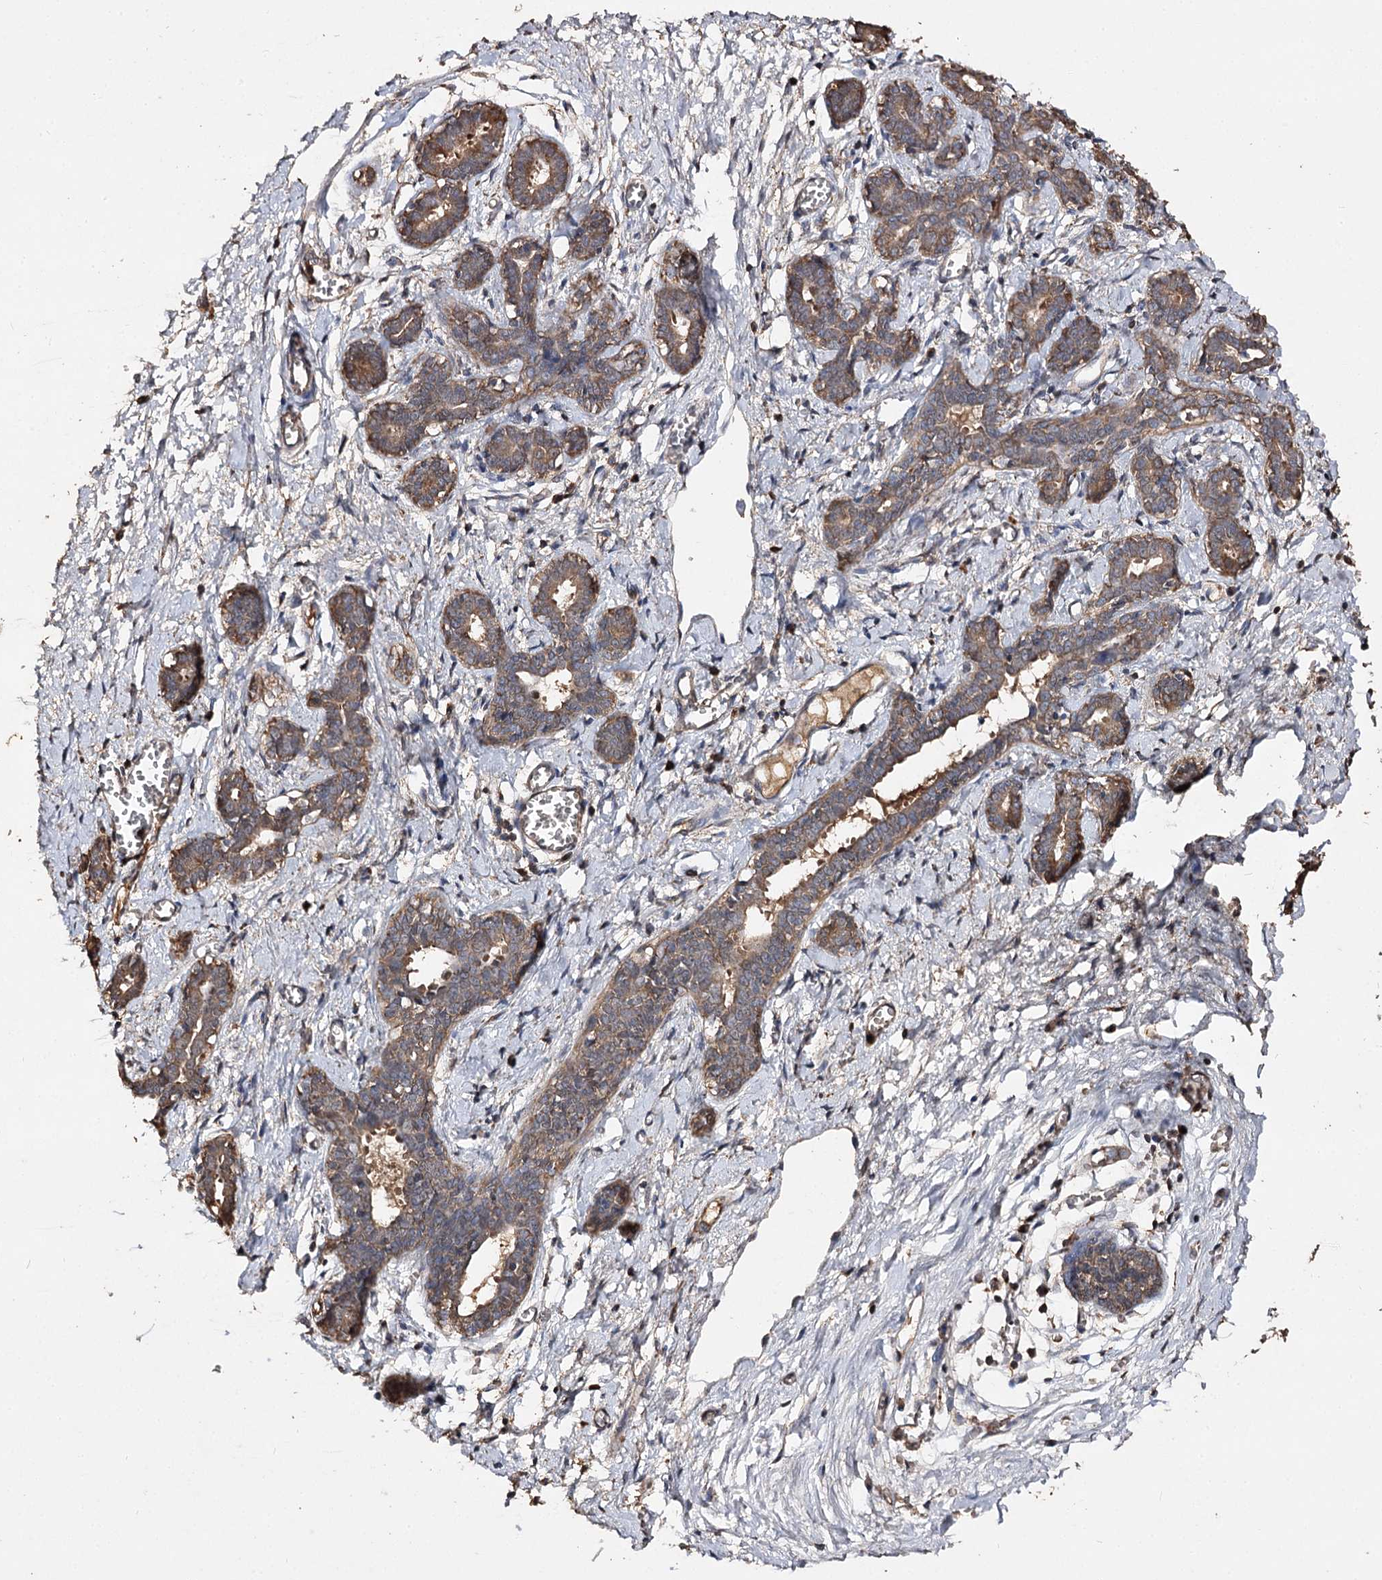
{"staining": {"intensity": "negative", "quantity": "none", "location": "none"}, "tissue": "breast", "cell_type": "Adipocytes", "image_type": "normal", "snomed": [{"axis": "morphology", "description": "Normal tissue, NOS"}, {"axis": "topography", "description": "Breast"}], "caption": "A micrograph of human breast is negative for staining in adipocytes. (DAB immunohistochemistry (IHC) visualized using brightfield microscopy, high magnification).", "gene": "ARL13A", "patient": {"sex": "female", "age": 27}}